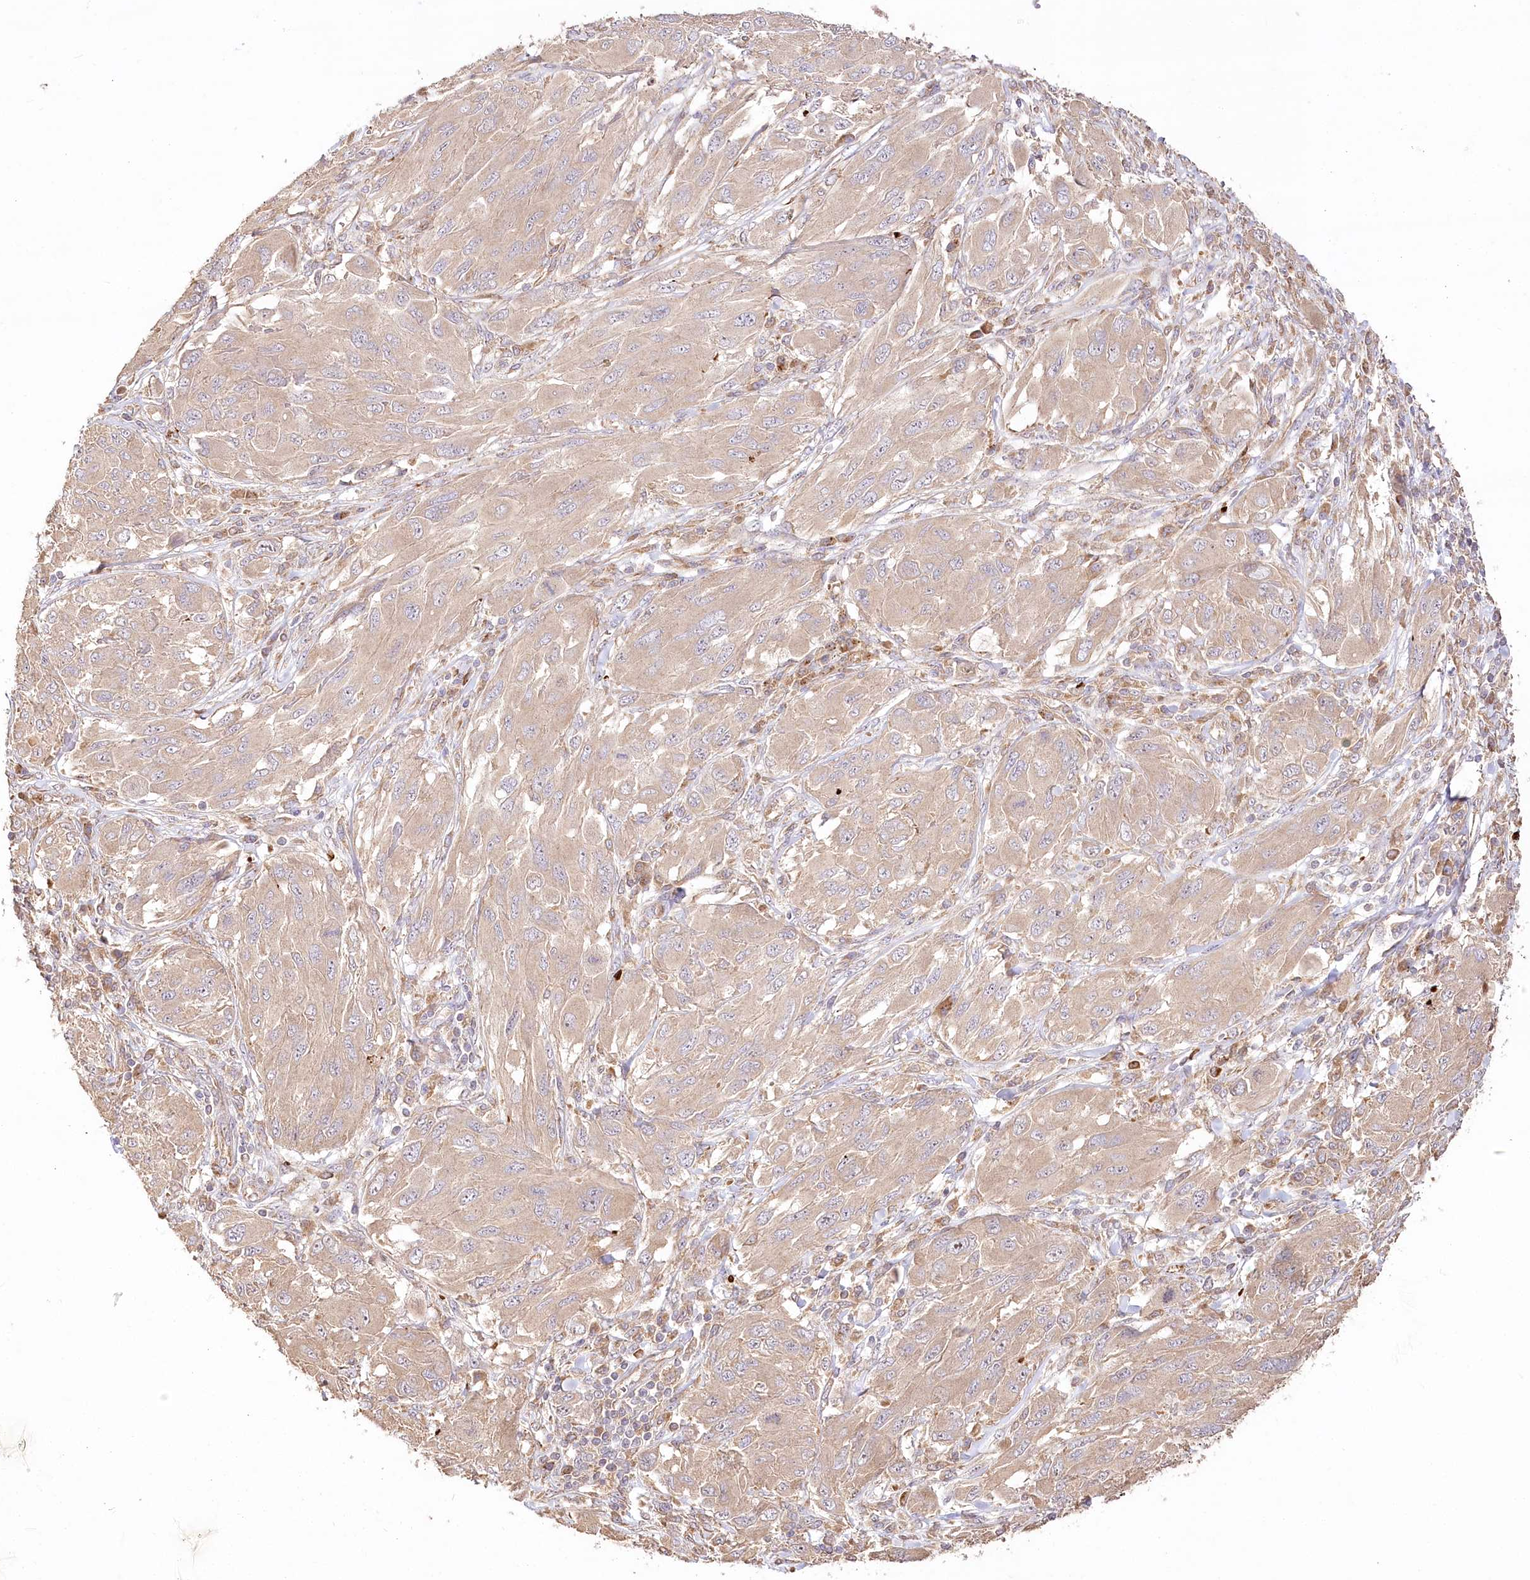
{"staining": {"intensity": "weak", "quantity": ">75%", "location": "cytoplasmic/membranous"}, "tissue": "melanoma", "cell_type": "Tumor cells", "image_type": "cancer", "snomed": [{"axis": "morphology", "description": "Malignant melanoma, NOS"}, {"axis": "topography", "description": "Skin"}], "caption": "Immunohistochemical staining of human malignant melanoma exhibits low levels of weak cytoplasmic/membranous protein expression in approximately >75% of tumor cells. Nuclei are stained in blue.", "gene": "DMXL1", "patient": {"sex": "female", "age": 91}}